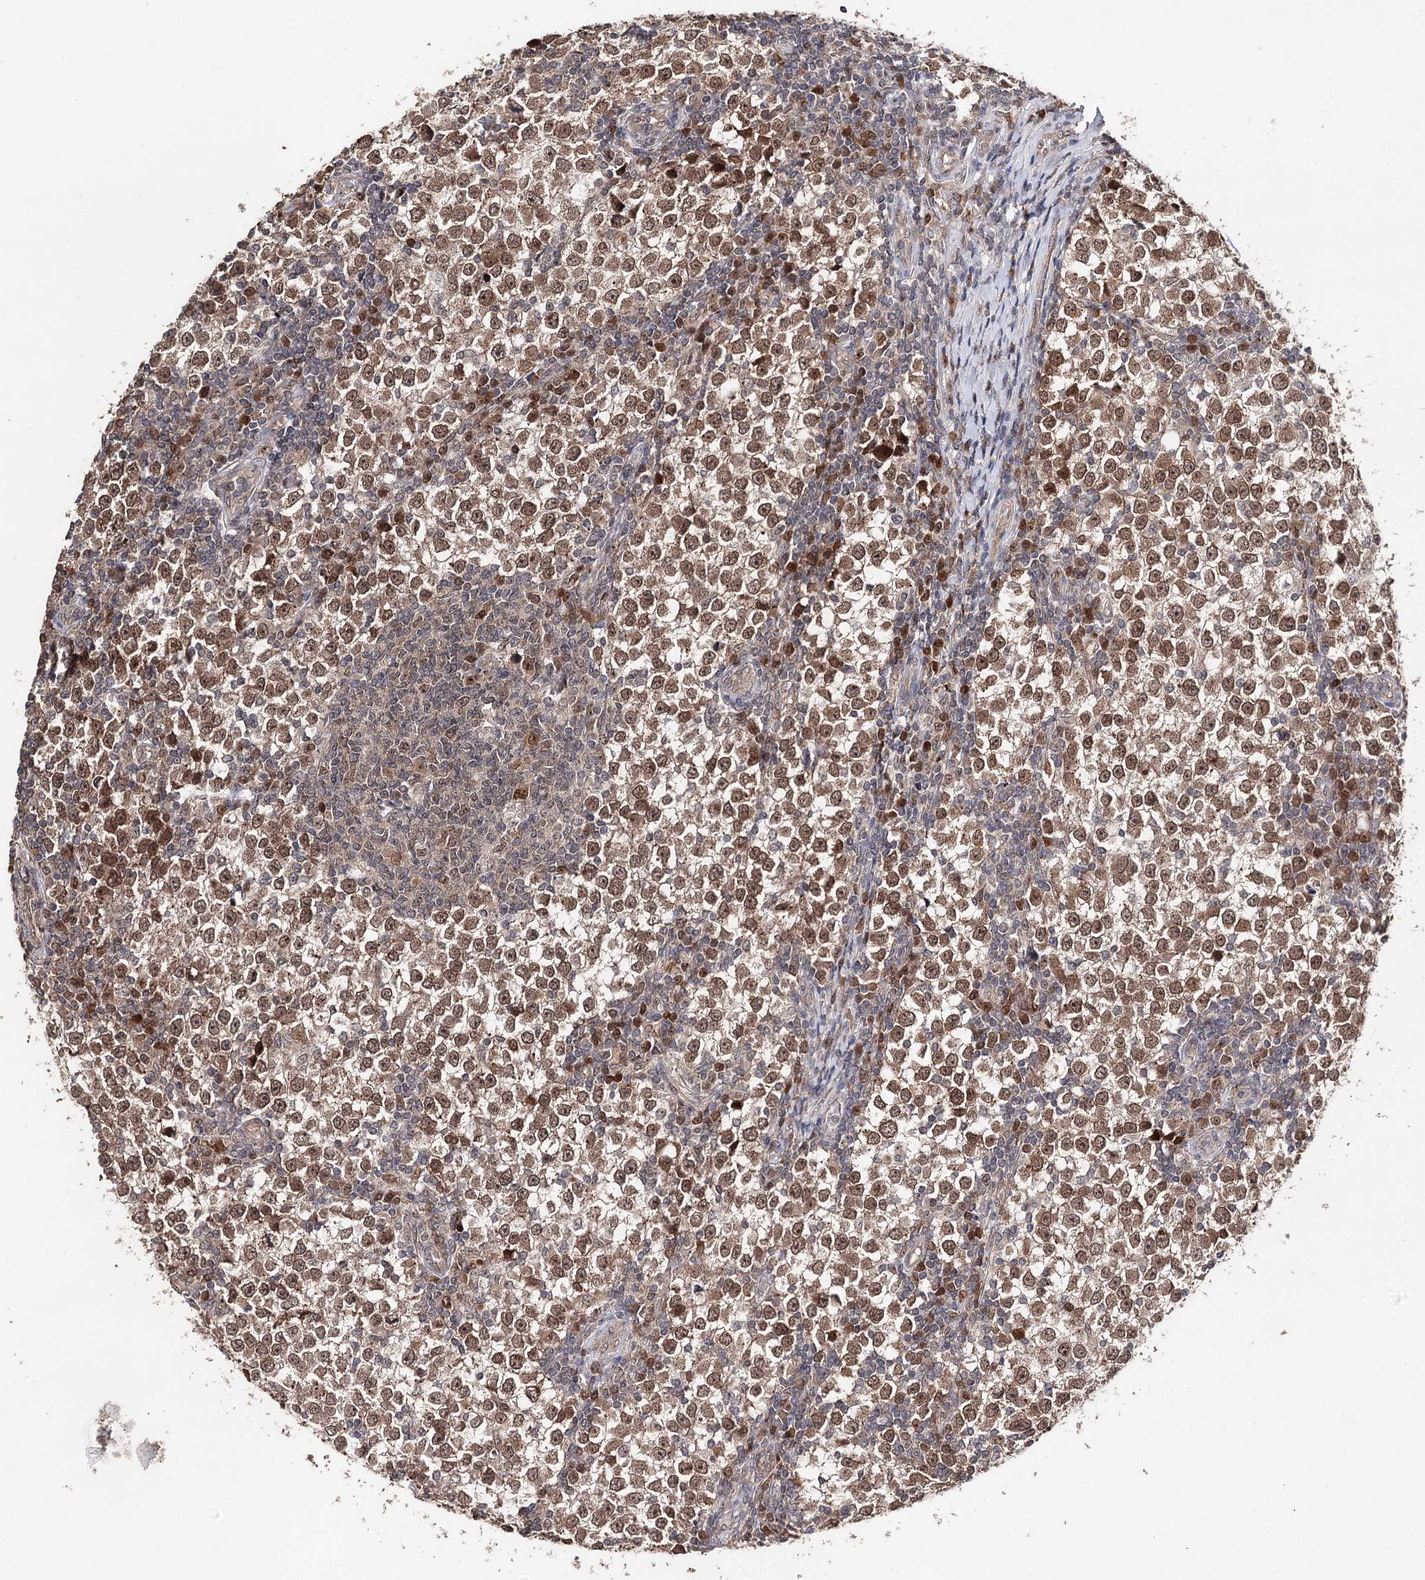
{"staining": {"intensity": "moderate", "quantity": ">75%", "location": "cytoplasmic/membranous,nuclear"}, "tissue": "testis cancer", "cell_type": "Tumor cells", "image_type": "cancer", "snomed": [{"axis": "morphology", "description": "Seminoma, NOS"}, {"axis": "topography", "description": "Testis"}], "caption": "Immunohistochemistry staining of seminoma (testis), which shows medium levels of moderate cytoplasmic/membranous and nuclear staining in about >75% of tumor cells indicating moderate cytoplasmic/membranous and nuclear protein positivity. The staining was performed using DAB (3,3'-diaminobenzidine) (brown) for protein detection and nuclei were counterstained in hematoxylin (blue).", "gene": "NOPCHAP1", "patient": {"sex": "male", "age": 65}}